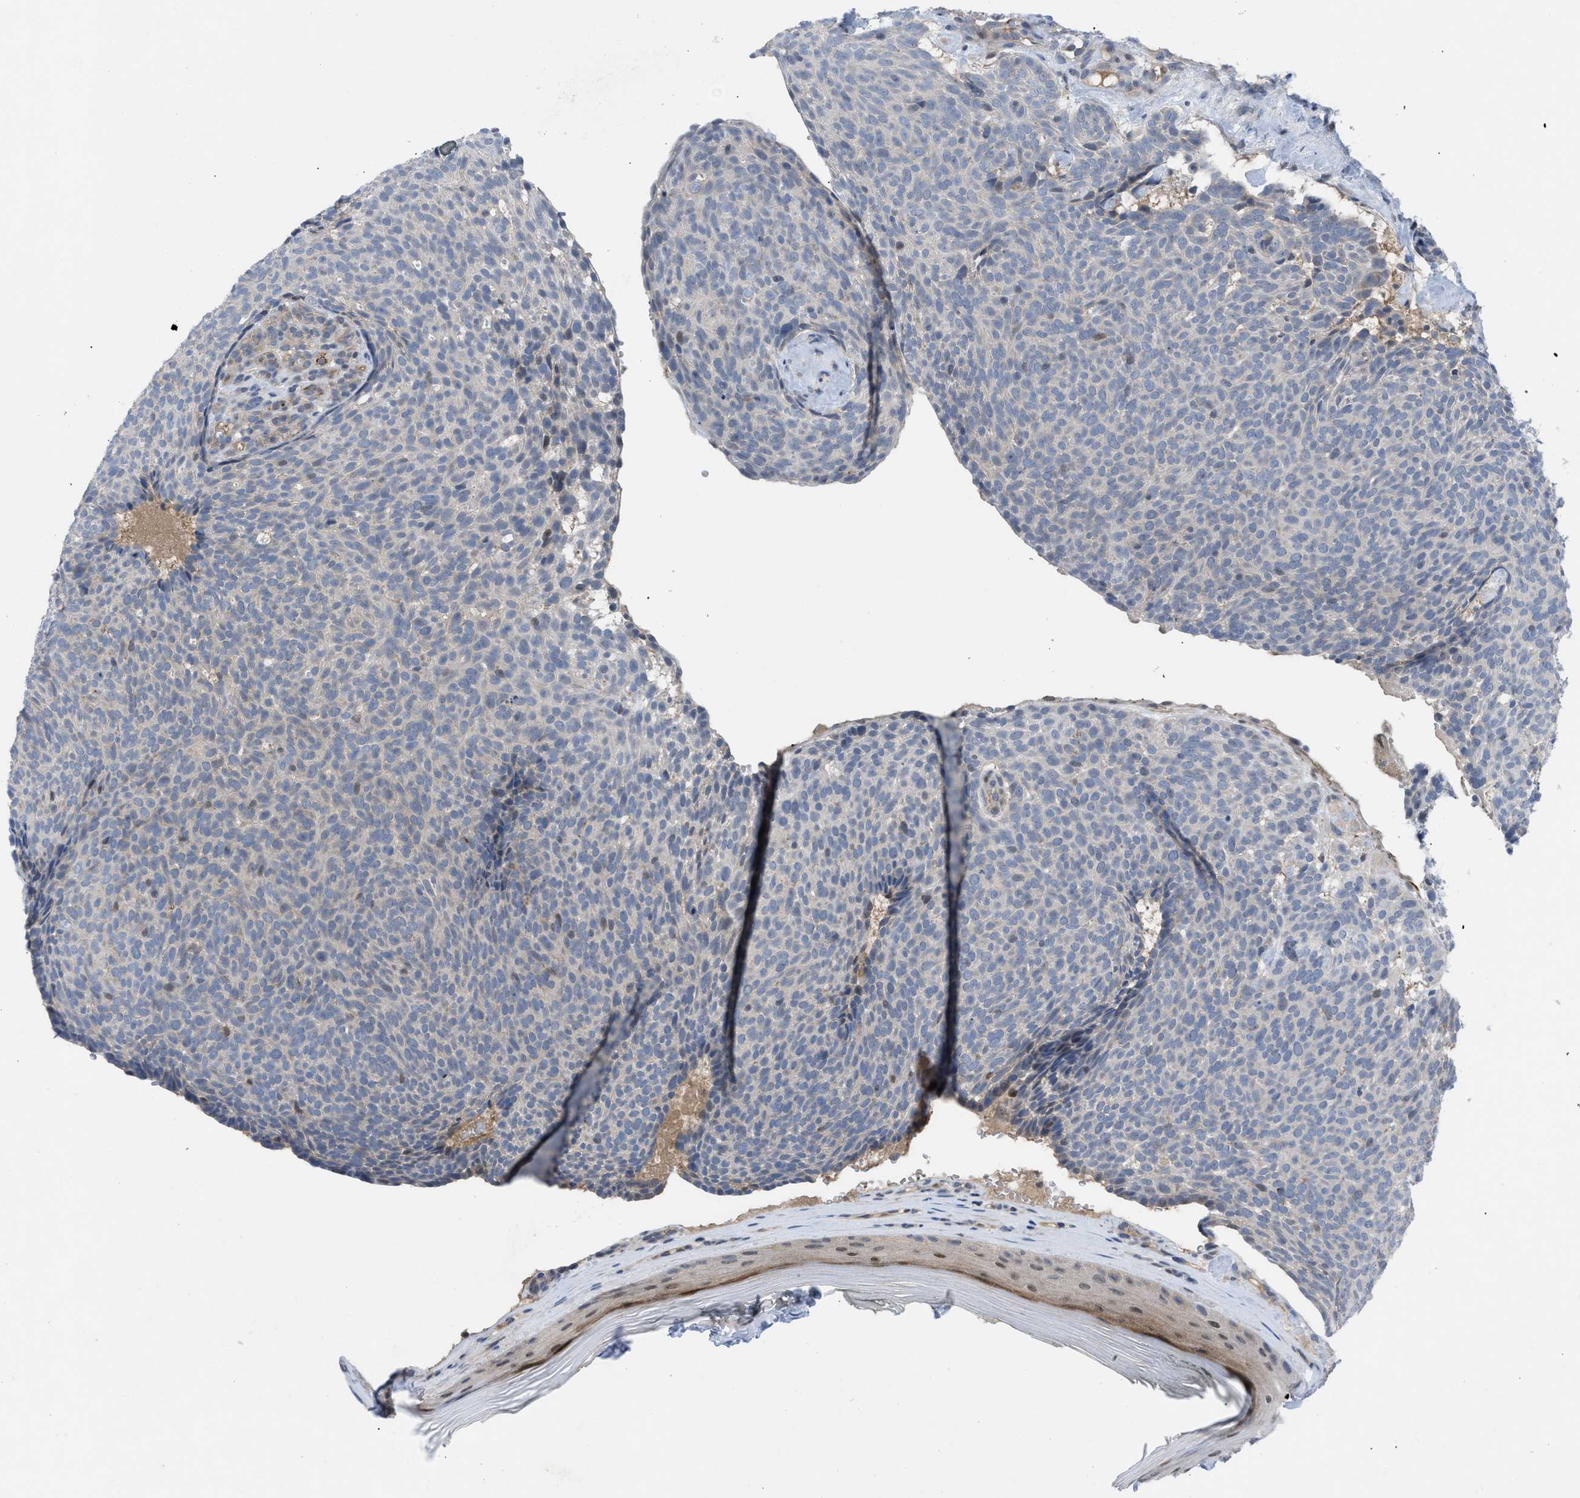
{"staining": {"intensity": "negative", "quantity": "none", "location": "none"}, "tissue": "skin cancer", "cell_type": "Tumor cells", "image_type": "cancer", "snomed": [{"axis": "morphology", "description": "Basal cell carcinoma"}, {"axis": "topography", "description": "Skin"}], "caption": "Skin cancer stained for a protein using immunohistochemistry (IHC) exhibits no expression tumor cells.", "gene": "IL17RE", "patient": {"sex": "male", "age": 61}}